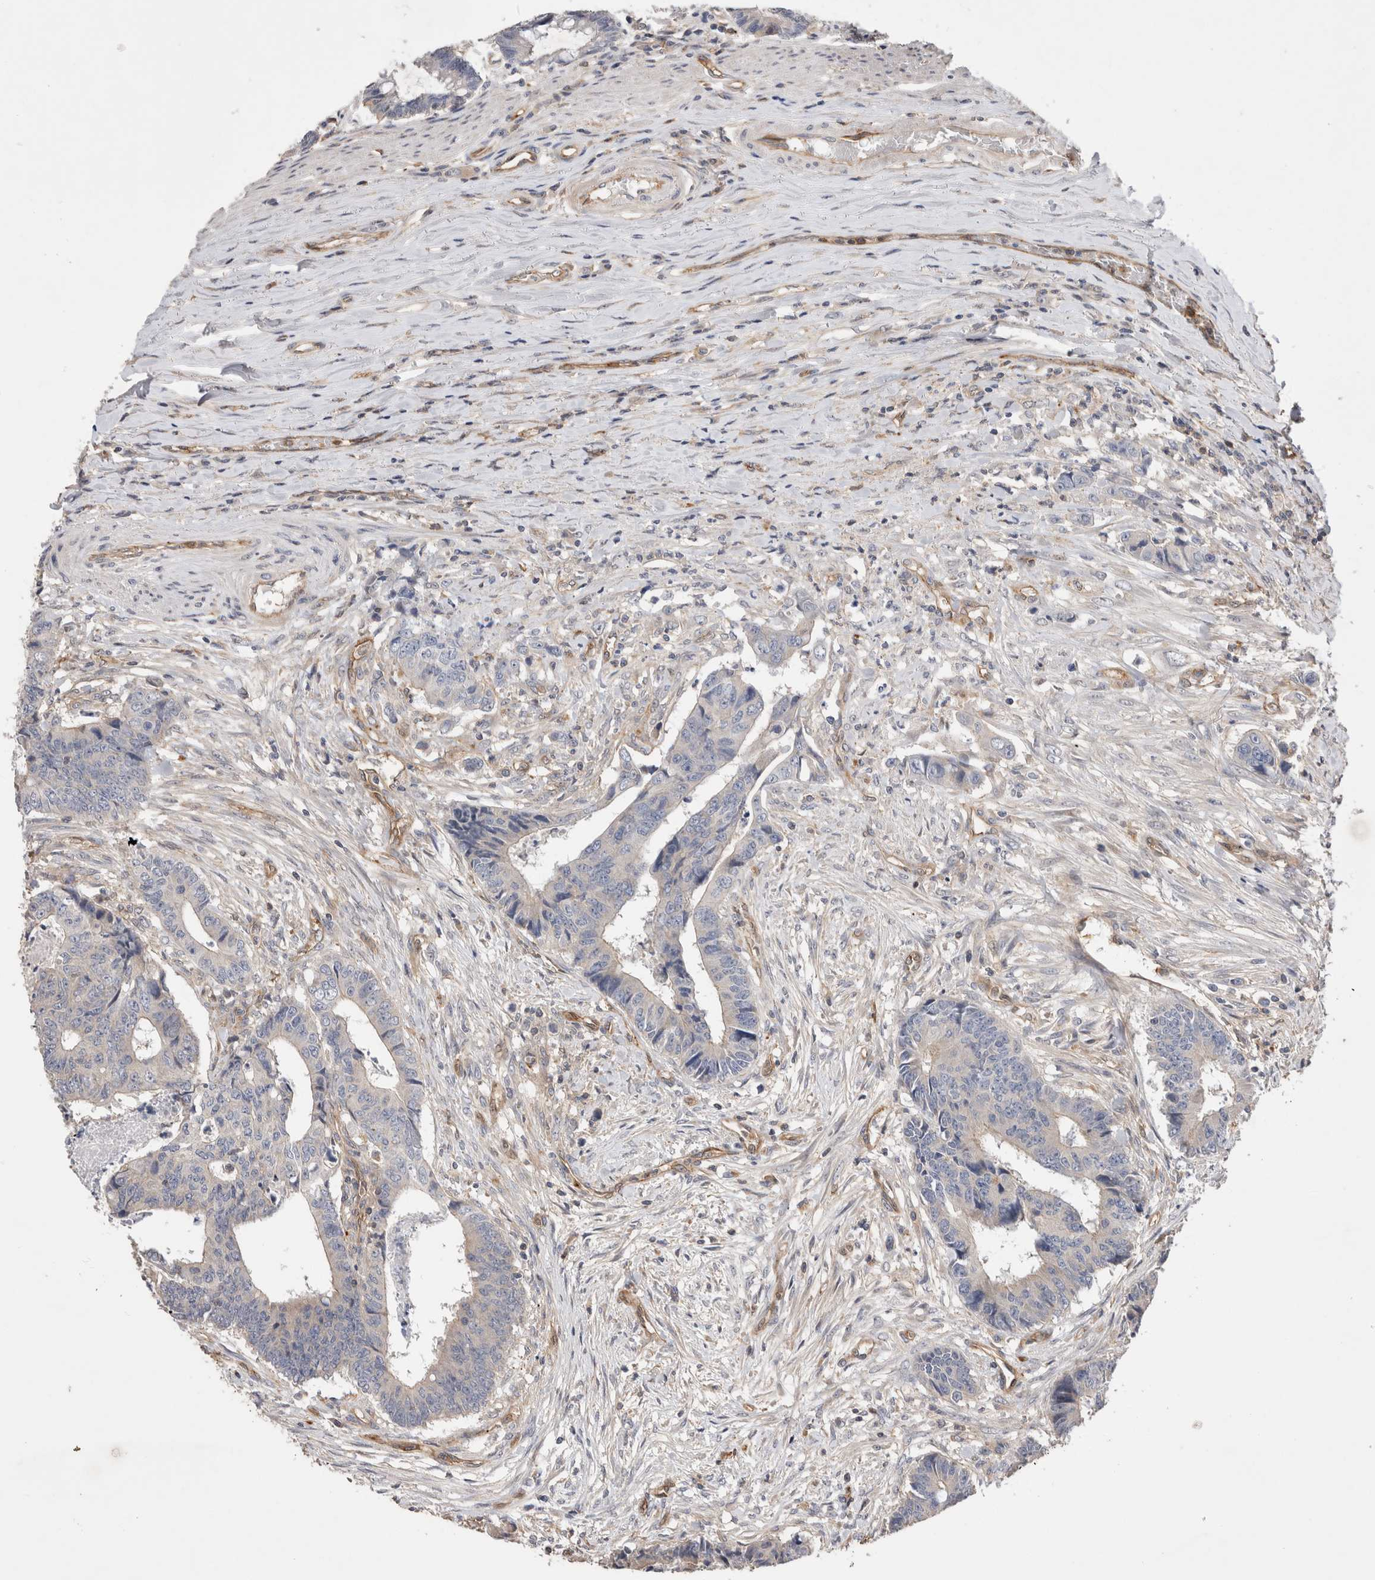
{"staining": {"intensity": "negative", "quantity": "none", "location": "none"}, "tissue": "colorectal cancer", "cell_type": "Tumor cells", "image_type": "cancer", "snomed": [{"axis": "morphology", "description": "Adenocarcinoma, NOS"}, {"axis": "topography", "description": "Rectum"}], "caption": "Tumor cells are negative for brown protein staining in colorectal cancer.", "gene": "BNIP2", "patient": {"sex": "male", "age": 84}}